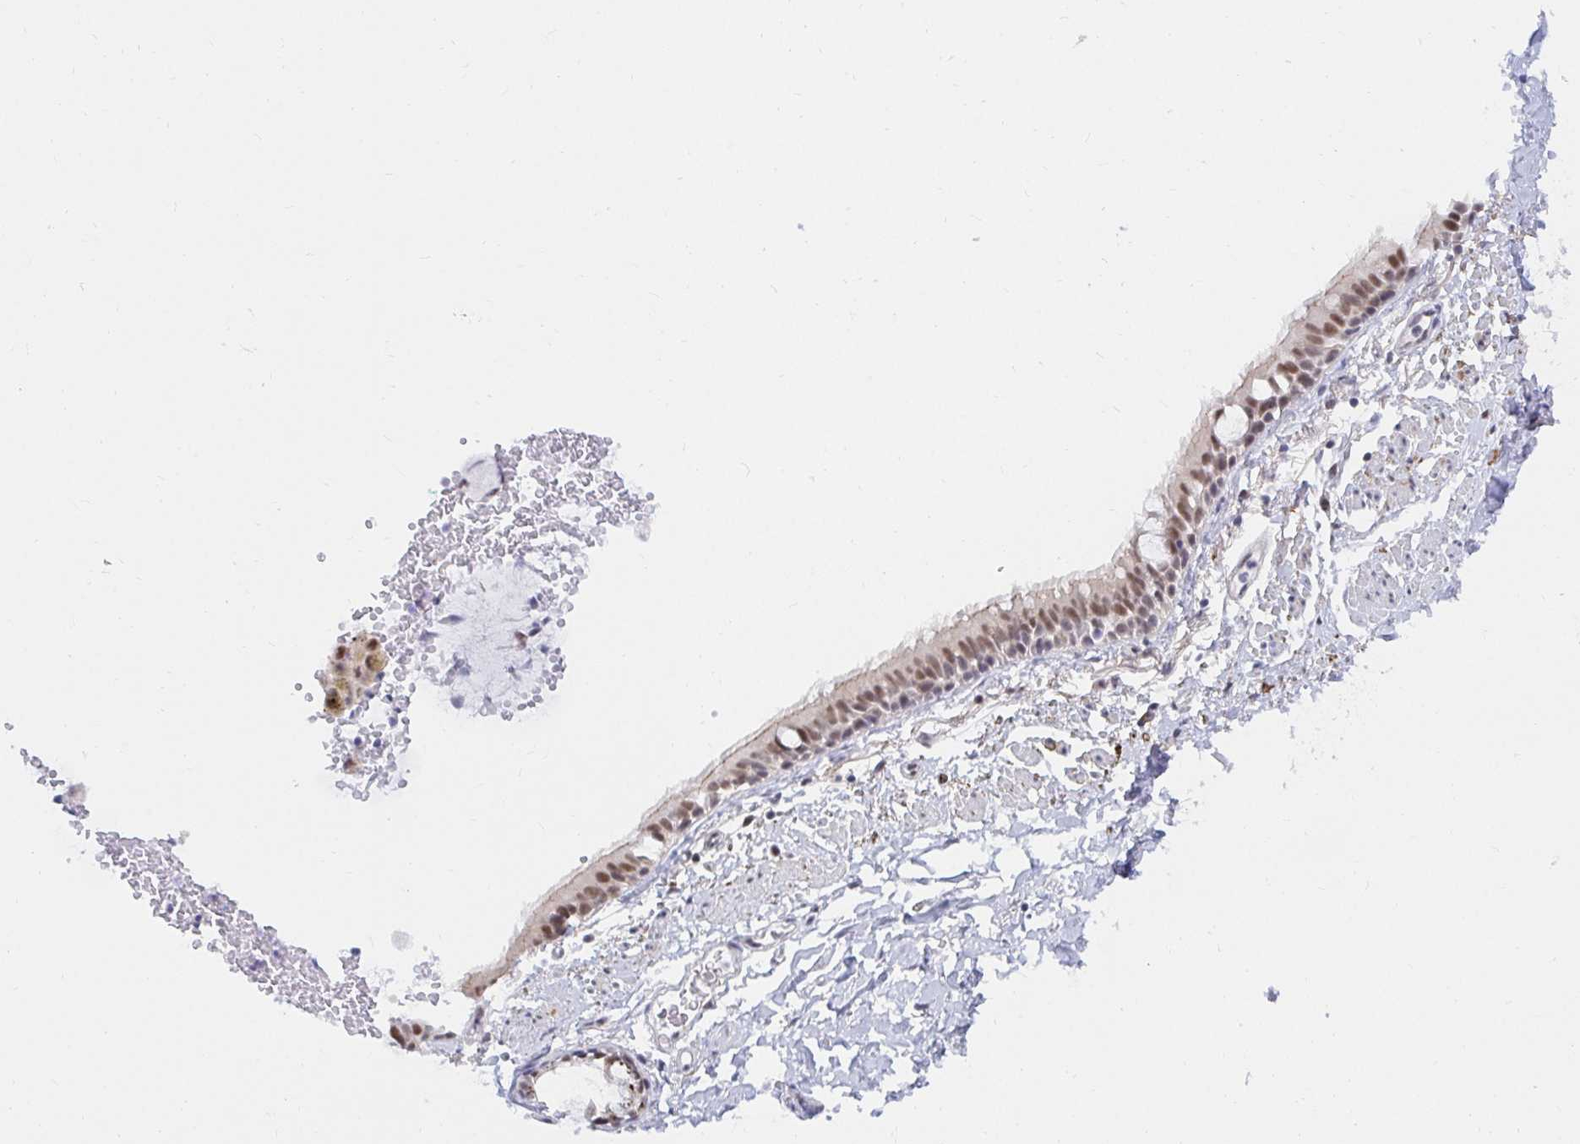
{"staining": {"intensity": "moderate", "quantity": ">75%", "location": "nuclear"}, "tissue": "bronchus", "cell_type": "Respiratory epithelial cells", "image_type": "normal", "snomed": [{"axis": "morphology", "description": "Normal tissue, NOS"}, {"axis": "topography", "description": "Lymph node"}, {"axis": "topography", "description": "Cartilage tissue"}, {"axis": "topography", "description": "Bronchus"}], "caption": "A brown stain shows moderate nuclear staining of a protein in respiratory epithelial cells of unremarkable bronchus.", "gene": "COL28A1", "patient": {"sex": "female", "age": 70}}